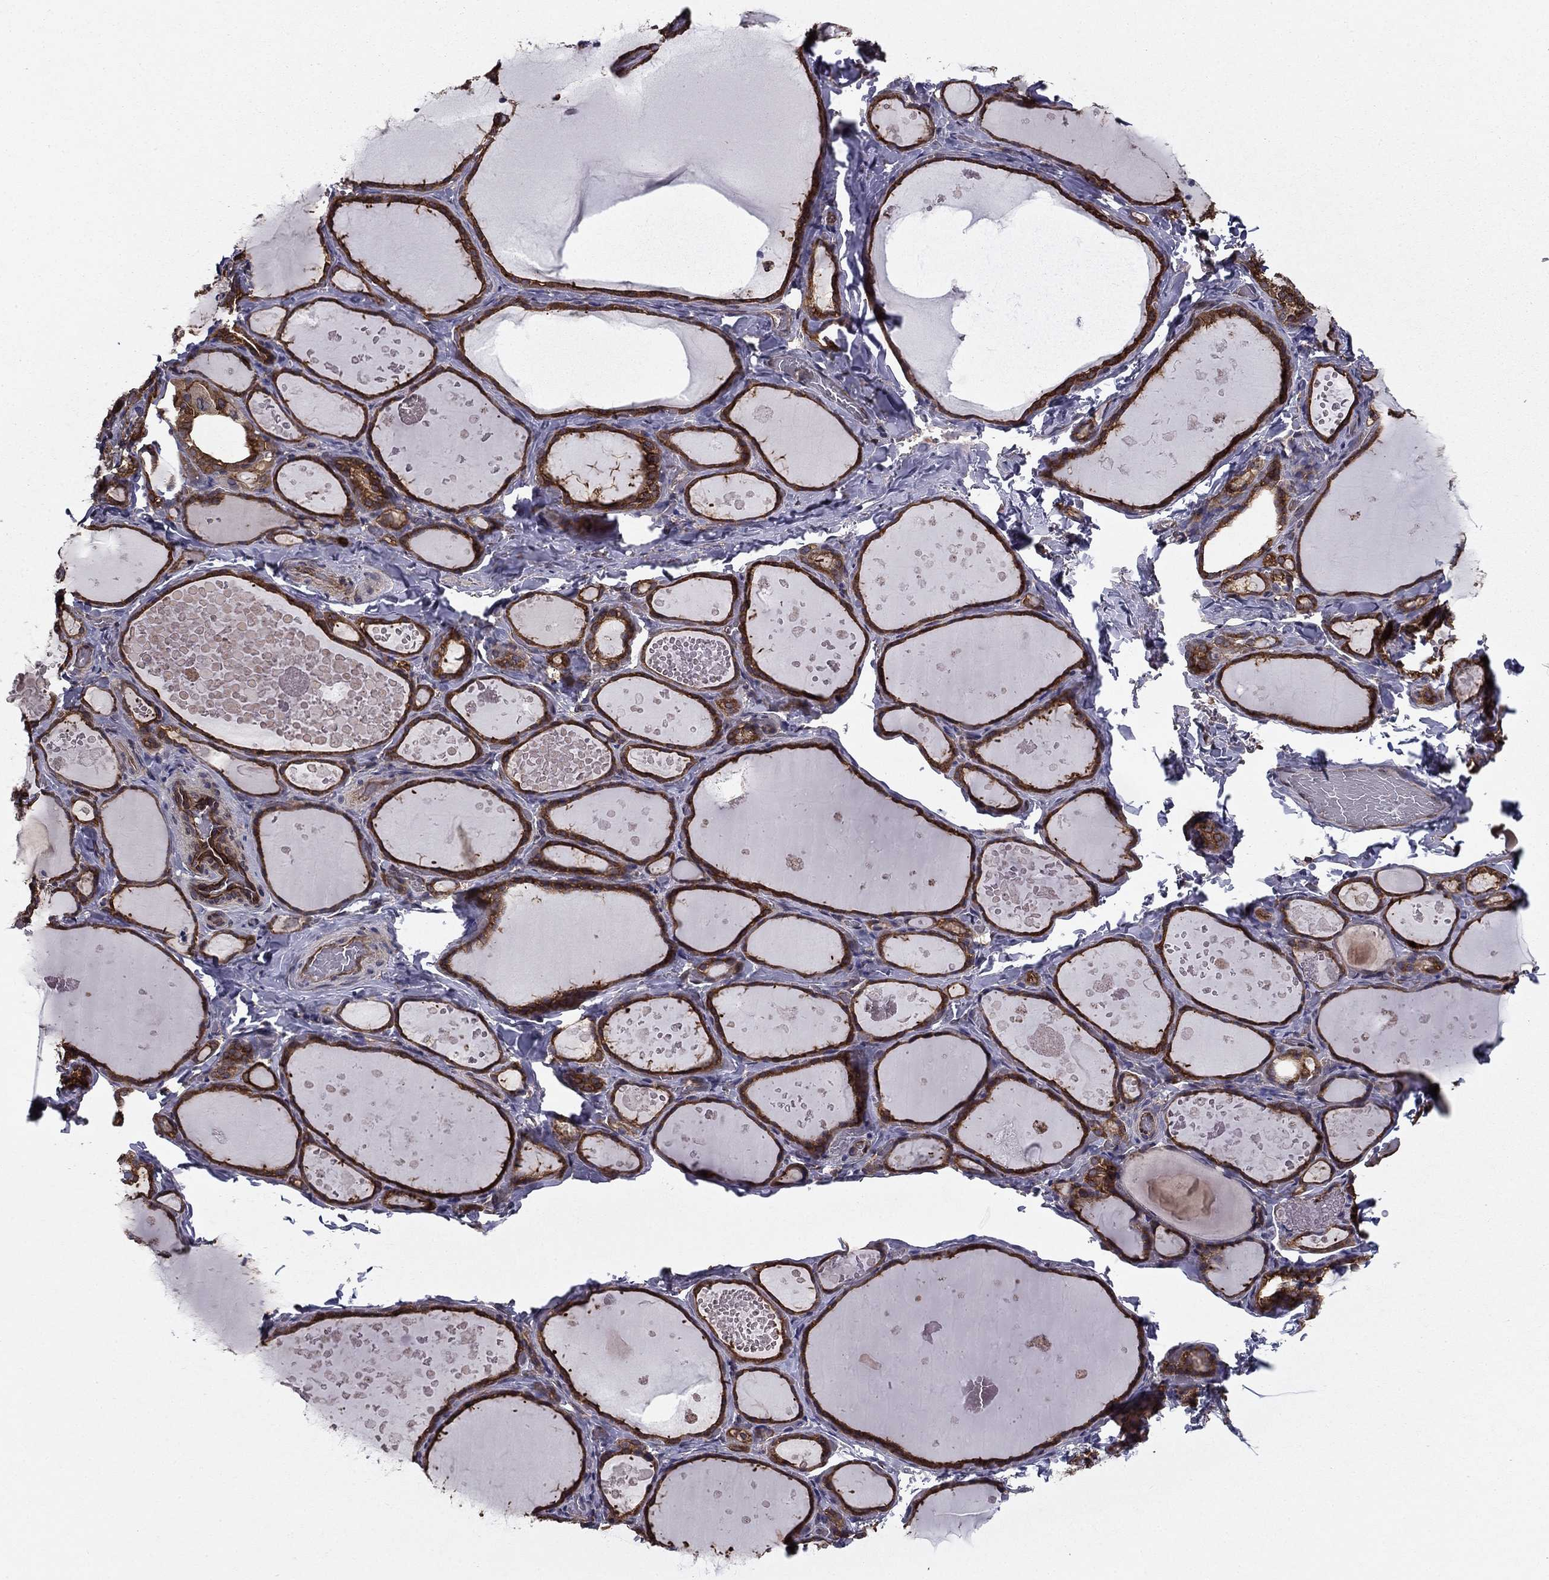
{"staining": {"intensity": "strong", "quantity": ">75%", "location": "cytoplasmic/membranous"}, "tissue": "thyroid gland", "cell_type": "Glandular cells", "image_type": "normal", "snomed": [{"axis": "morphology", "description": "Normal tissue, NOS"}, {"axis": "topography", "description": "Thyroid gland"}], "caption": "Strong cytoplasmic/membranous expression is identified in approximately >75% of glandular cells in normal thyroid gland.", "gene": "SHMT1", "patient": {"sex": "female", "age": 56}}